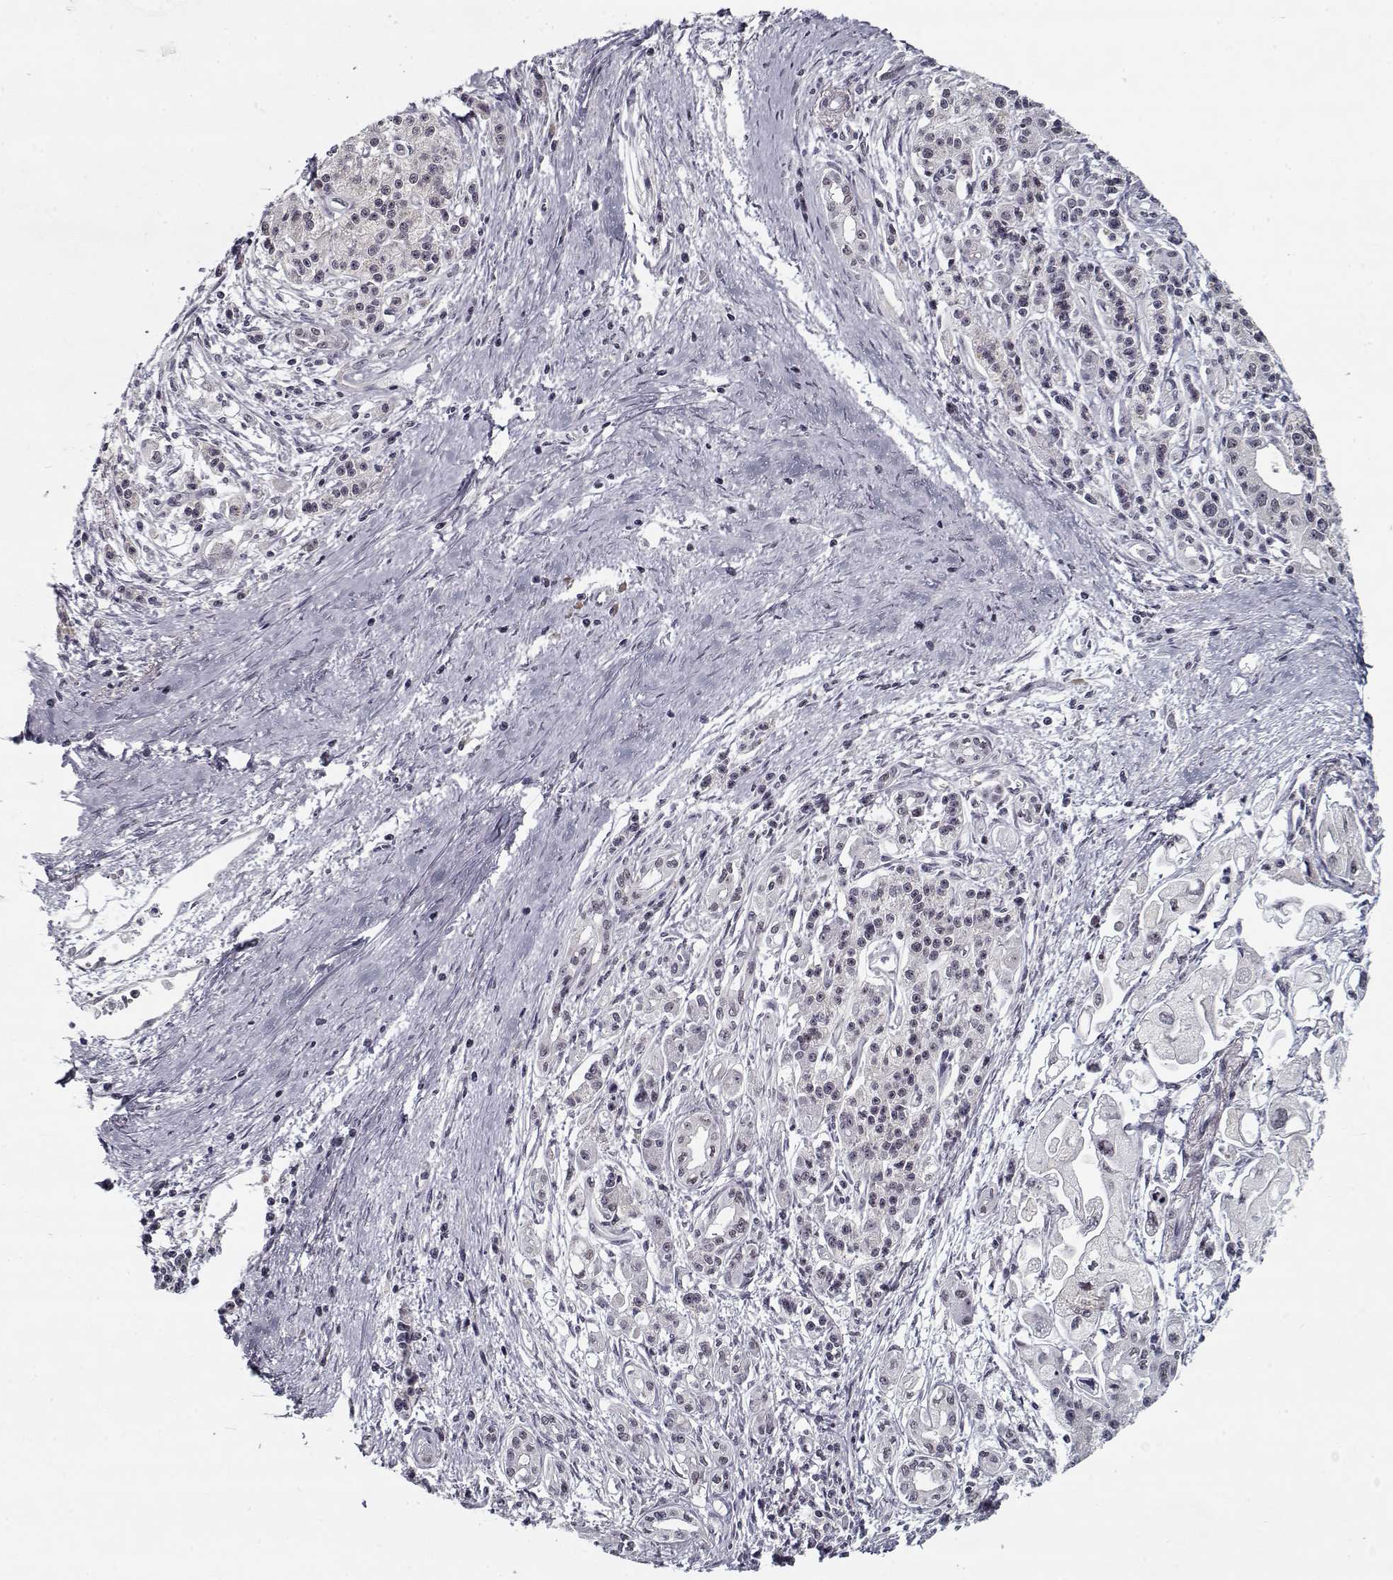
{"staining": {"intensity": "negative", "quantity": "none", "location": "none"}, "tissue": "pancreatic cancer", "cell_type": "Tumor cells", "image_type": "cancer", "snomed": [{"axis": "morphology", "description": "Adenocarcinoma, NOS"}, {"axis": "topography", "description": "Pancreas"}], "caption": "Pancreatic adenocarcinoma stained for a protein using IHC displays no positivity tumor cells.", "gene": "TESPA1", "patient": {"sex": "male", "age": 70}}